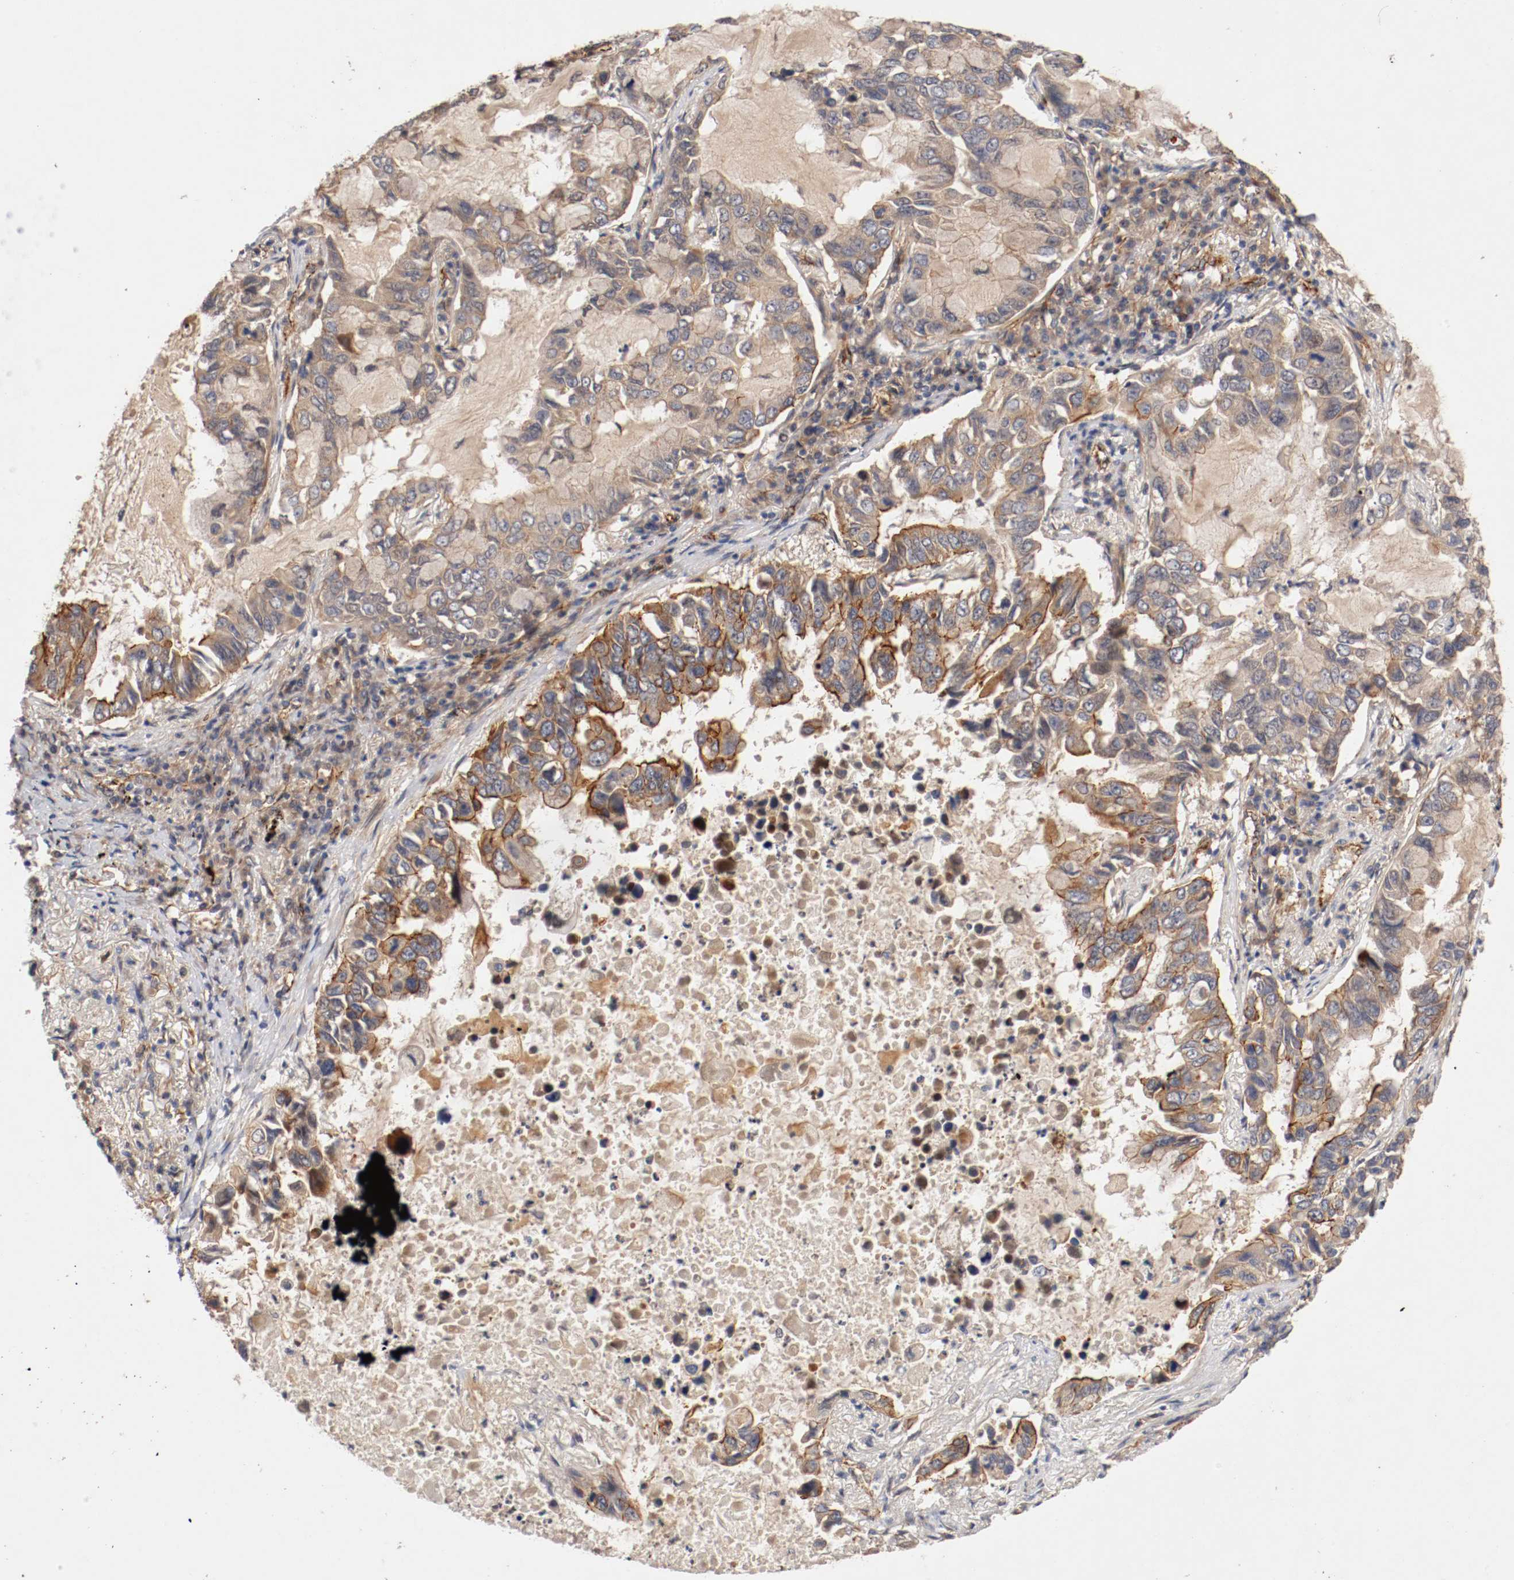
{"staining": {"intensity": "moderate", "quantity": ">75%", "location": "cytoplasmic/membranous"}, "tissue": "lung cancer", "cell_type": "Tumor cells", "image_type": "cancer", "snomed": [{"axis": "morphology", "description": "Adenocarcinoma, NOS"}, {"axis": "topography", "description": "Lung"}], "caption": "DAB (3,3'-diaminobenzidine) immunohistochemical staining of human lung cancer (adenocarcinoma) shows moderate cytoplasmic/membranous protein positivity in approximately >75% of tumor cells.", "gene": "TYK2", "patient": {"sex": "male", "age": 64}}